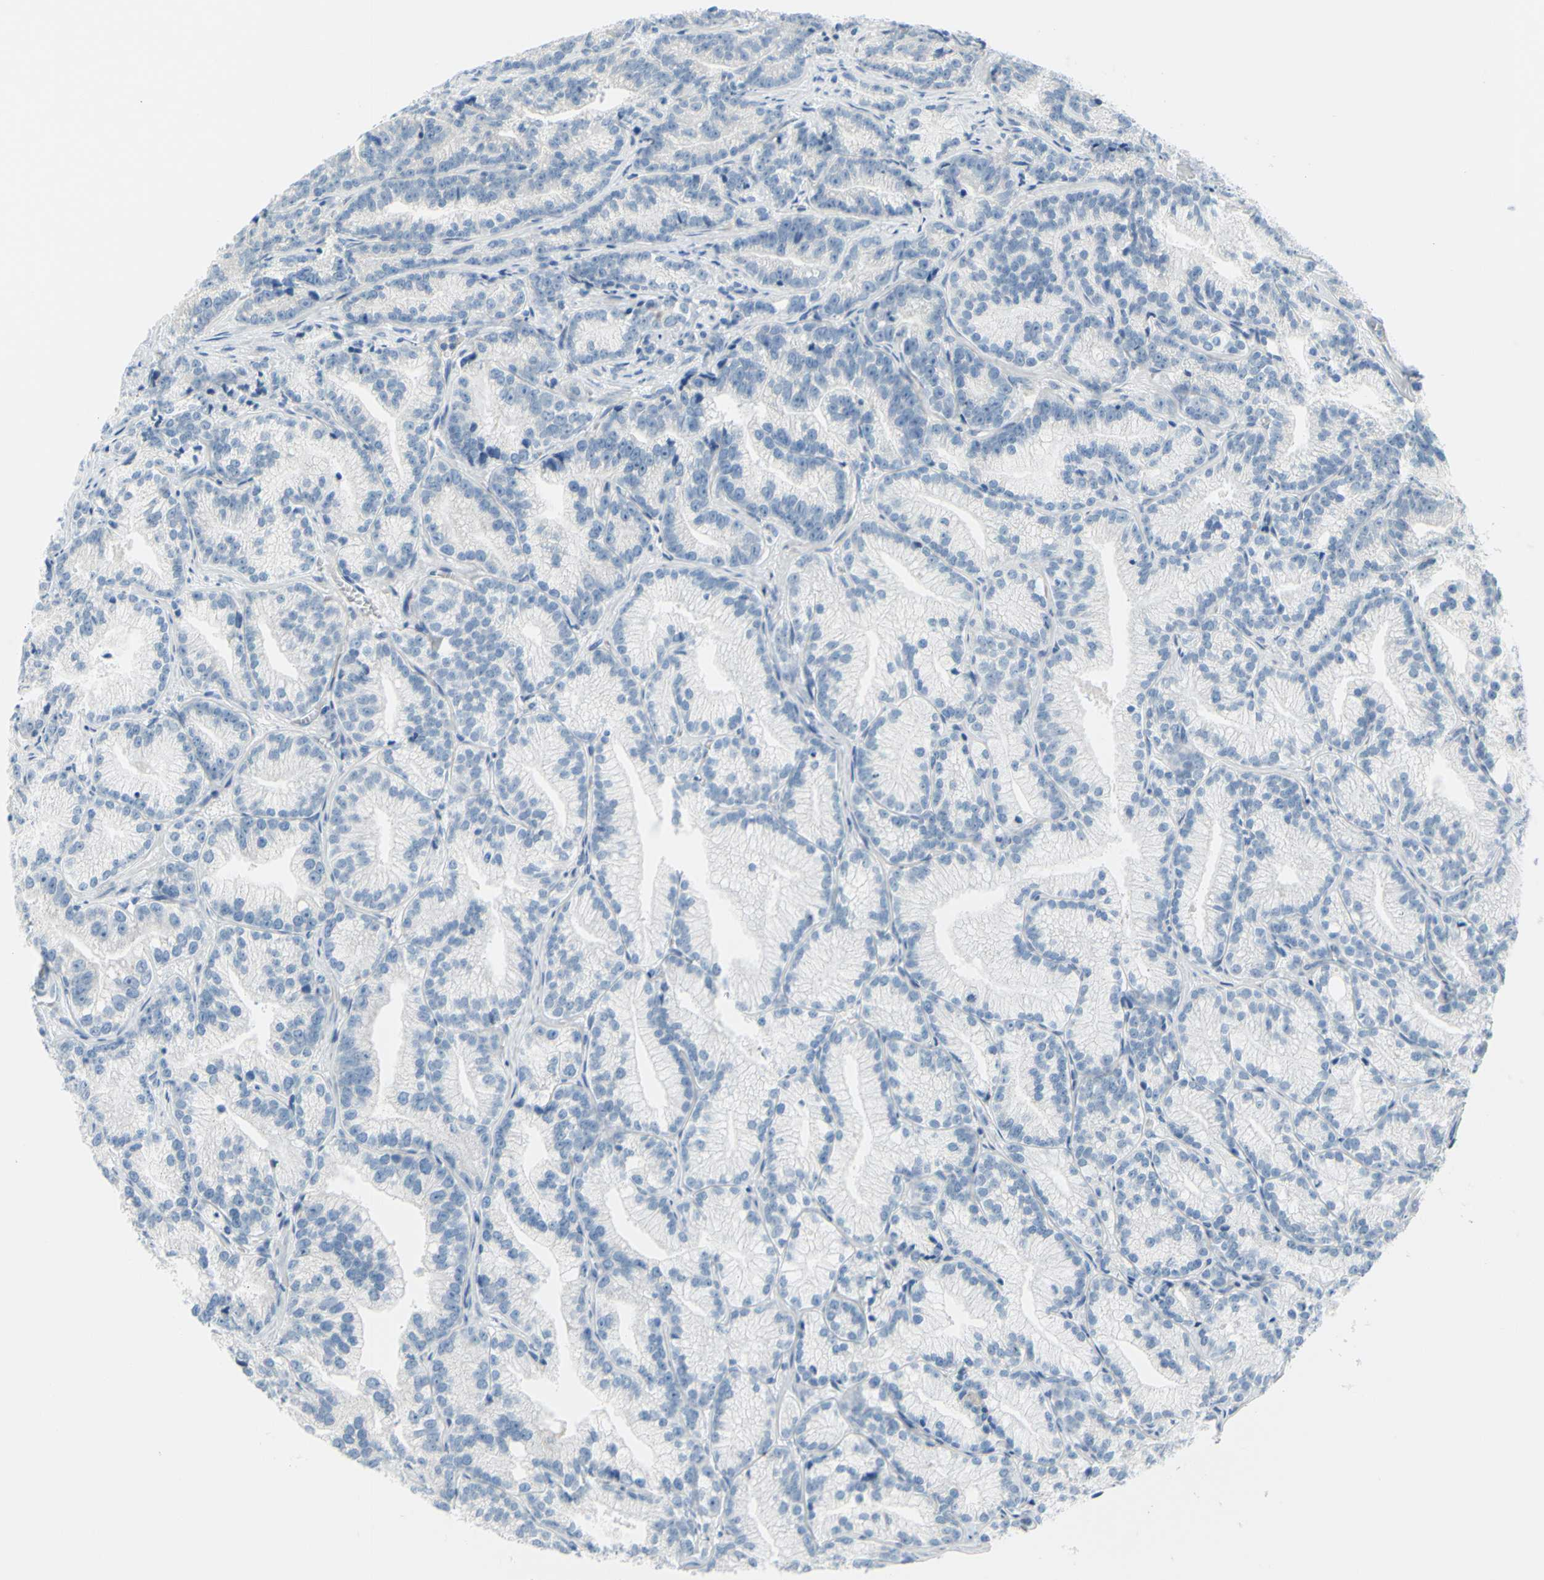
{"staining": {"intensity": "negative", "quantity": "none", "location": "none"}, "tissue": "prostate cancer", "cell_type": "Tumor cells", "image_type": "cancer", "snomed": [{"axis": "morphology", "description": "Adenocarcinoma, Low grade"}, {"axis": "topography", "description": "Prostate"}], "caption": "Immunohistochemistry (IHC) image of human prostate low-grade adenocarcinoma stained for a protein (brown), which exhibits no staining in tumor cells. The staining is performed using DAB (3,3'-diaminobenzidine) brown chromogen with nuclei counter-stained in using hematoxylin.", "gene": "DCT", "patient": {"sex": "male", "age": 89}}